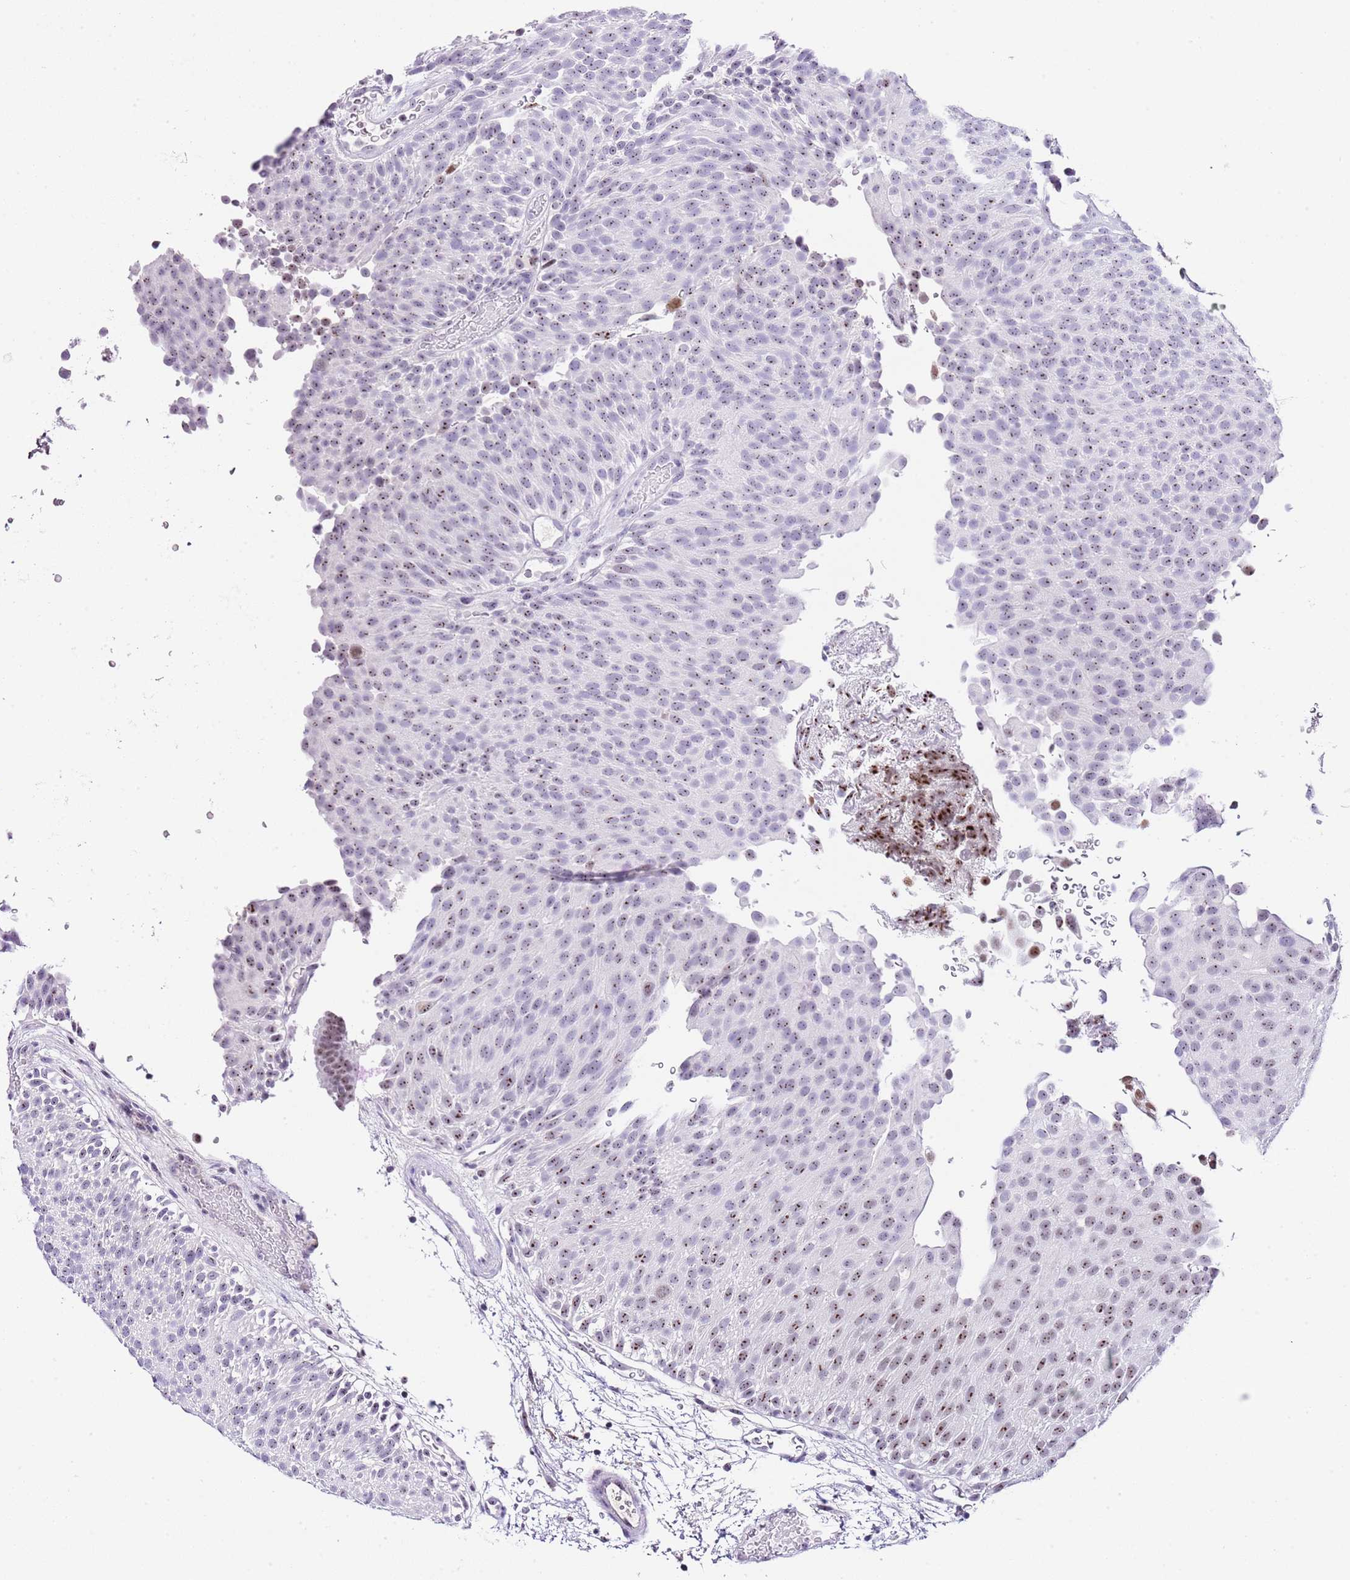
{"staining": {"intensity": "weak", "quantity": "25%-75%", "location": "nuclear"}, "tissue": "urothelial cancer", "cell_type": "Tumor cells", "image_type": "cancer", "snomed": [{"axis": "morphology", "description": "Urothelial carcinoma, Low grade"}, {"axis": "topography", "description": "Urinary bladder"}], "caption": "About 25%-75% of tumor cells in low-grade urothelial carcinoma show weak nuclear protein expression as visualized by brown immunohistochemical staining.", "gene": "NOP56", "patient": {"sex": "male", "age": 78}}